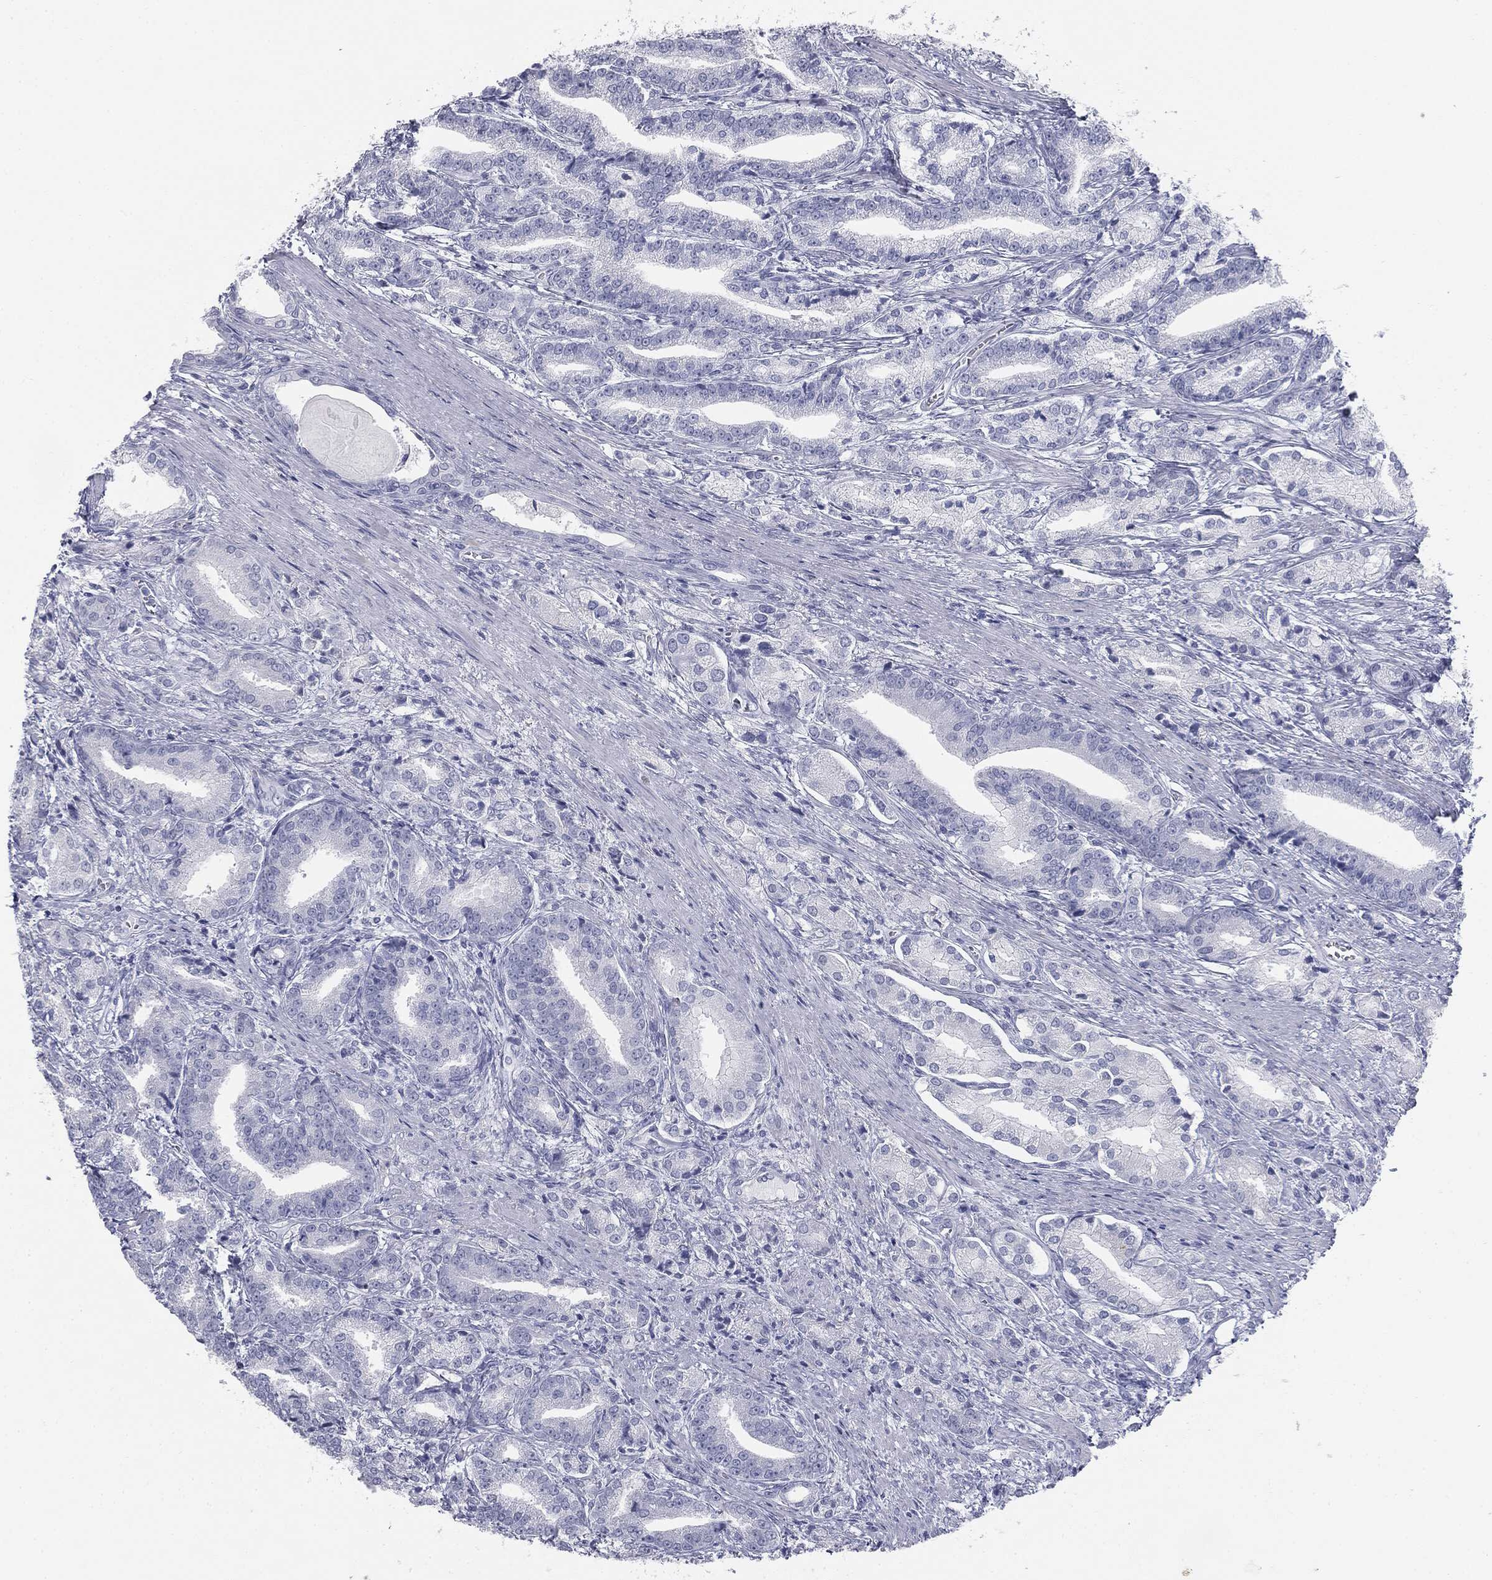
{"staining": {"intensity": "negative", "quantity": "none", "location": "none"}, "tissue": "prostate cancer", "cell_type": "Tumor cells", "image_type": "cancer", "snomed": [{"axis": "morphology", "description": "Adenocarcinoma, High grade"}, {"axis": "topography", "description": "Prostate and seminal vesicle, NOS"}], "caption": "High magnification brightfield microscopy of high-grade adenocarcinoma (prostate) stained with DAB (brown) and counterstained with hematoxylin (blue): tumor cells show no significant expression.", "gene": "TPO", "patient": {"sex": "male", "age": 61}}